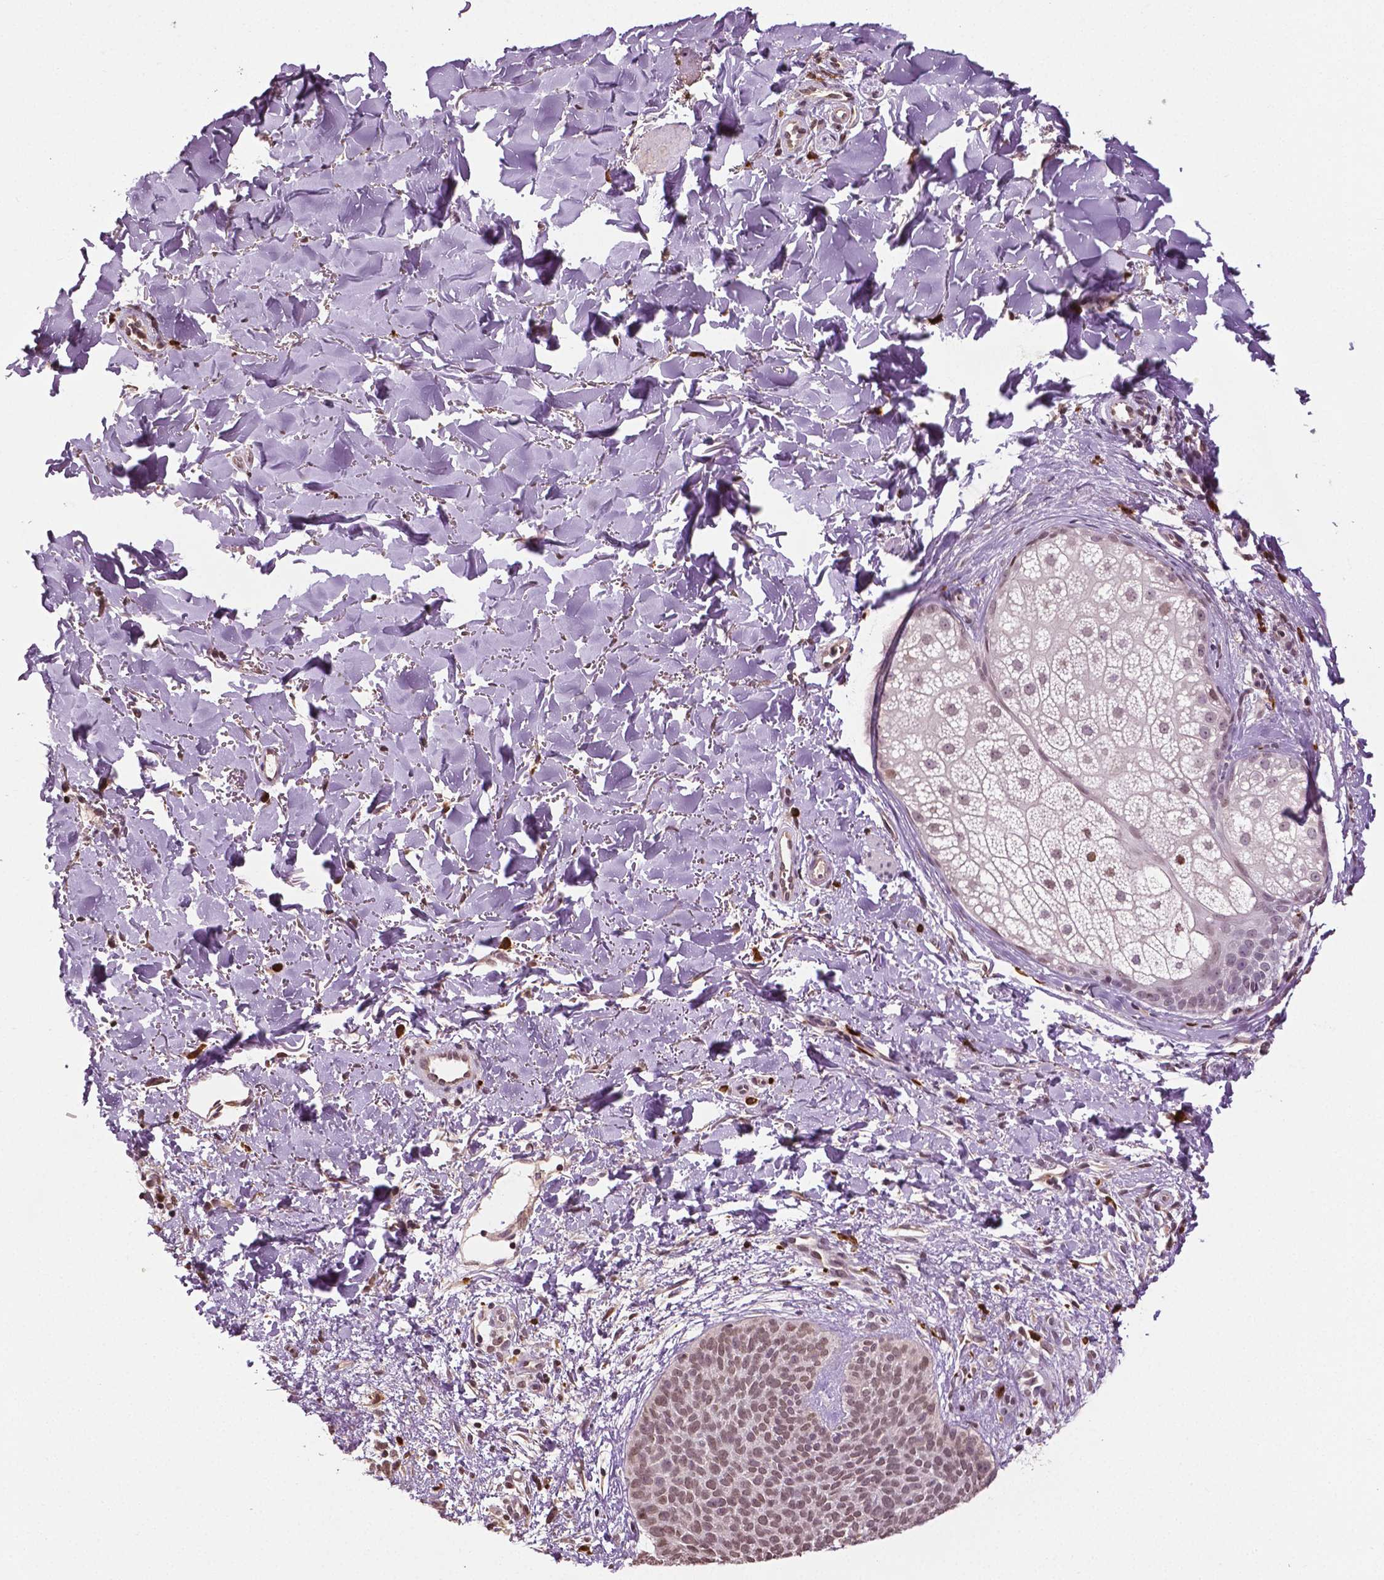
{"staining": {"intensity": "weak", "quantity": "25%-75%", "location": "nuclear"}, "tissue": "skin cancer", "cell_type": "Tumor cells", "image_type": "cancer", "snomed": [{"axis": "morphology", "description": "Basal cell carcinoma"}, {"axis": "topography", "description": "Skin"}], "caption": "Immunohistochemical staining of skin basal cell carcinoma displays weak nuclear protein positivity in about 25%-75% of tumor cells.", "gene": "DLX5", "patient": {"sex": "female", "age": 69}}